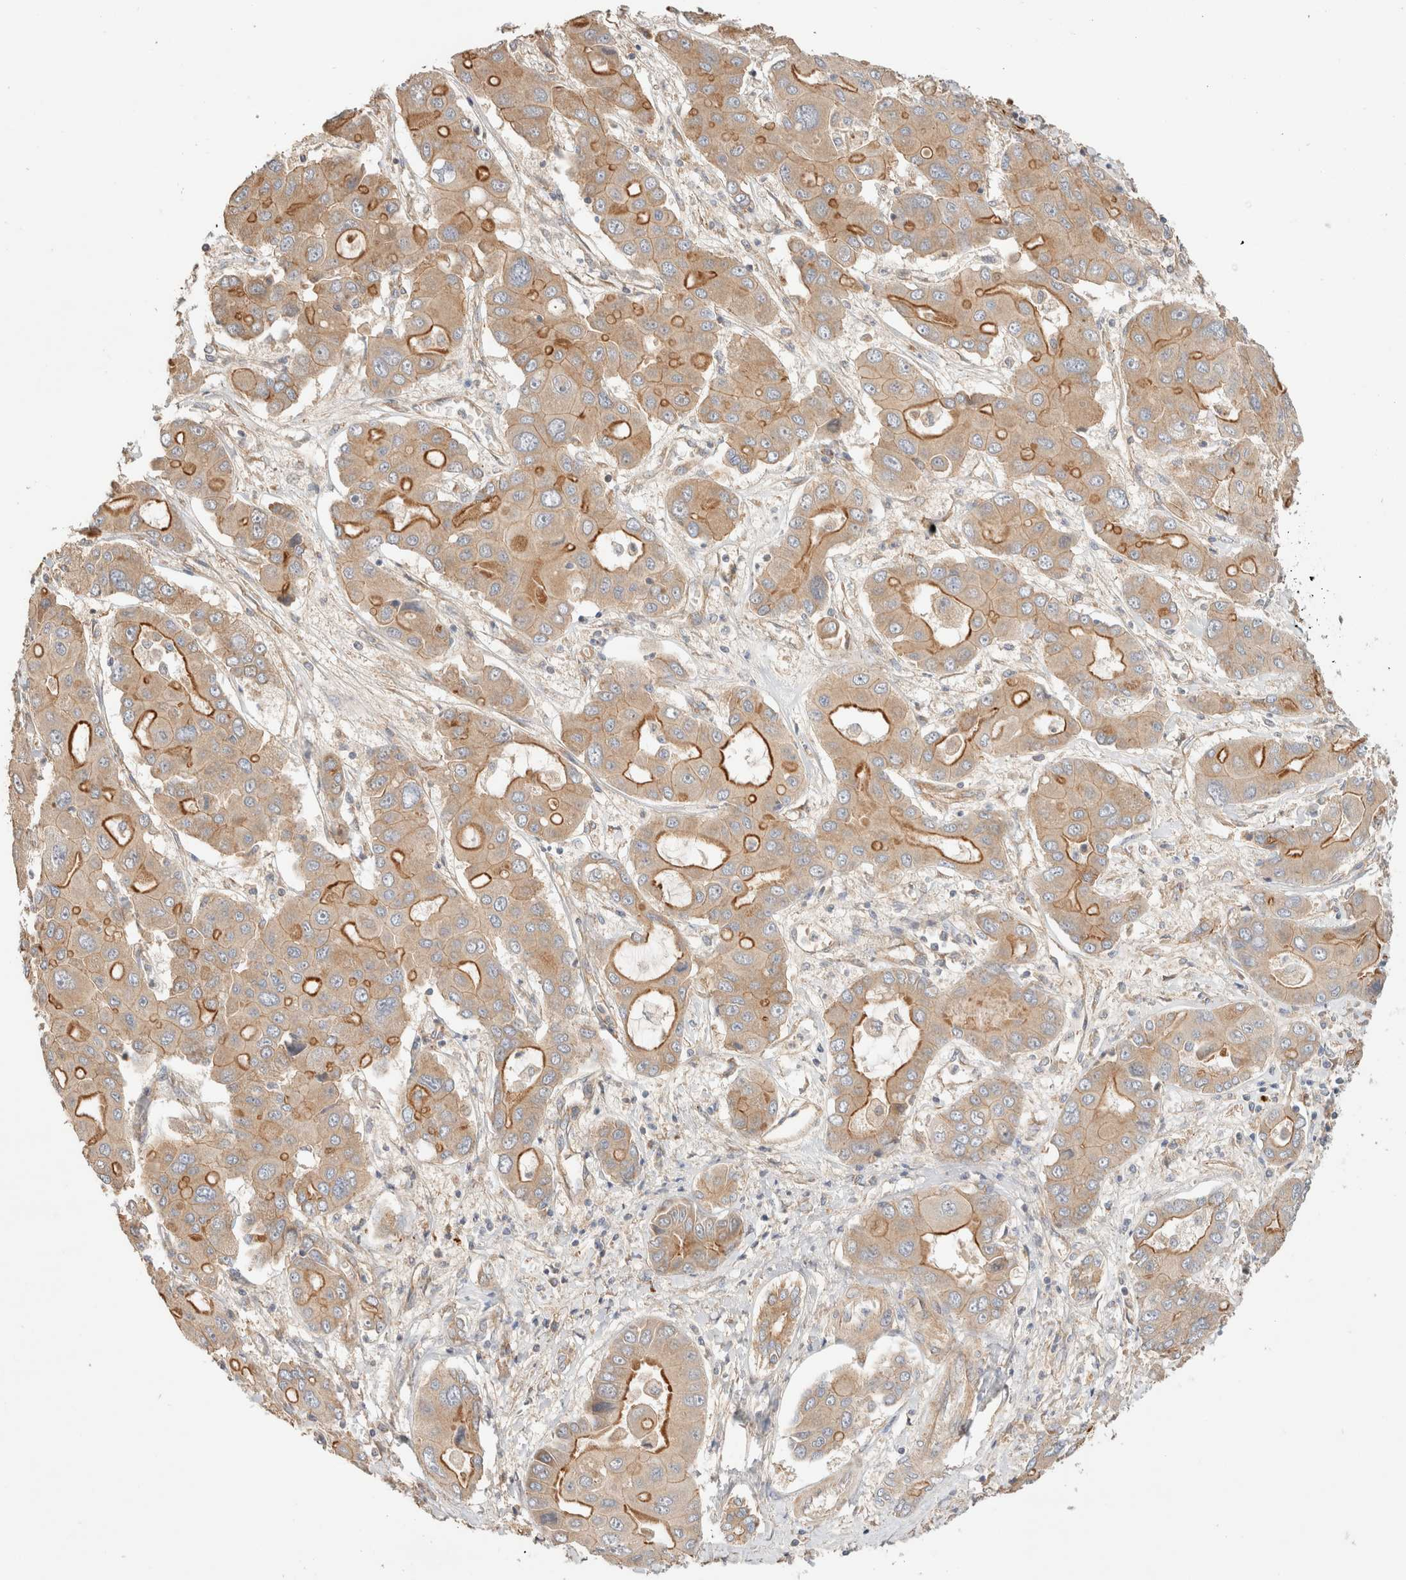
{"staining": {"intensity": "moderate", "quantity": ">75%", "location": "cytoplasmic/membranous"}, "tissue": "liver cancer", "cell_type": "Tumor cells", "image_type": "cancer", "snomed": [{"axis": "morphology", "description": "Cholangiocarcinoma"}, {"axis": "topography", "description": "Liver"}], "caption": "A brown stain shows moderate cytoplasmic/membranous expression of a protein in liver cholangiocarcinoma tumor cells.", "gene": "B3GNTL1", "patient": {"sex": "male", "age": 67}}